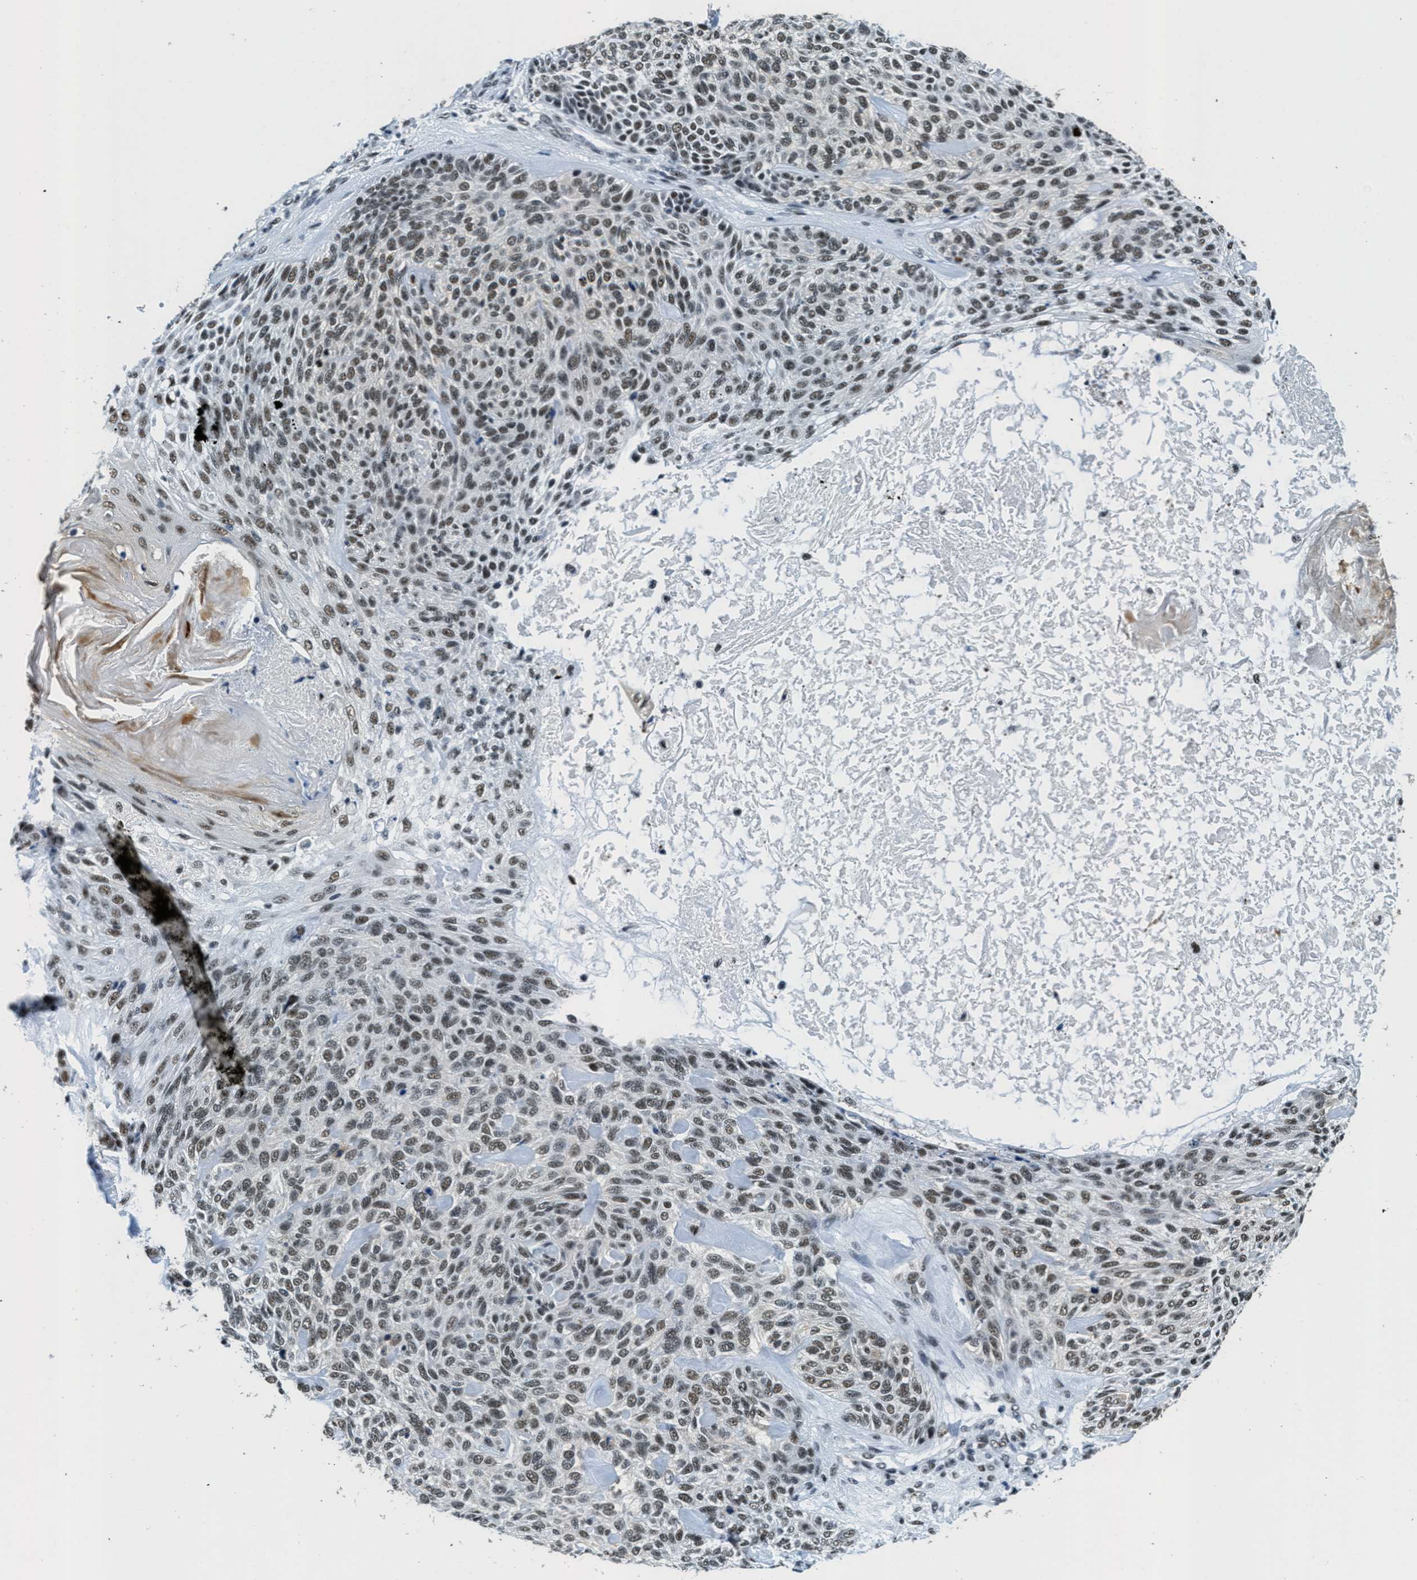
{"staining": {"intensity": "moderate", "quantity": ">75%", "location": "nuclear"}, "tissue": "skin cancer", "cell_type": "Tumor cells", "image_type": "cancer", "snomed": [{"axis": "morphology", "description": "Basal cell carcinoma"}, {"axis": "topography", "description": "Skin"}], "caption": "Moderate nuclear expression is appreciated in approximately >75% of tumor cells in skin basal cell carcinoma.", "gene": "SSB", "patient": {"sex": "male", "age": 55}}